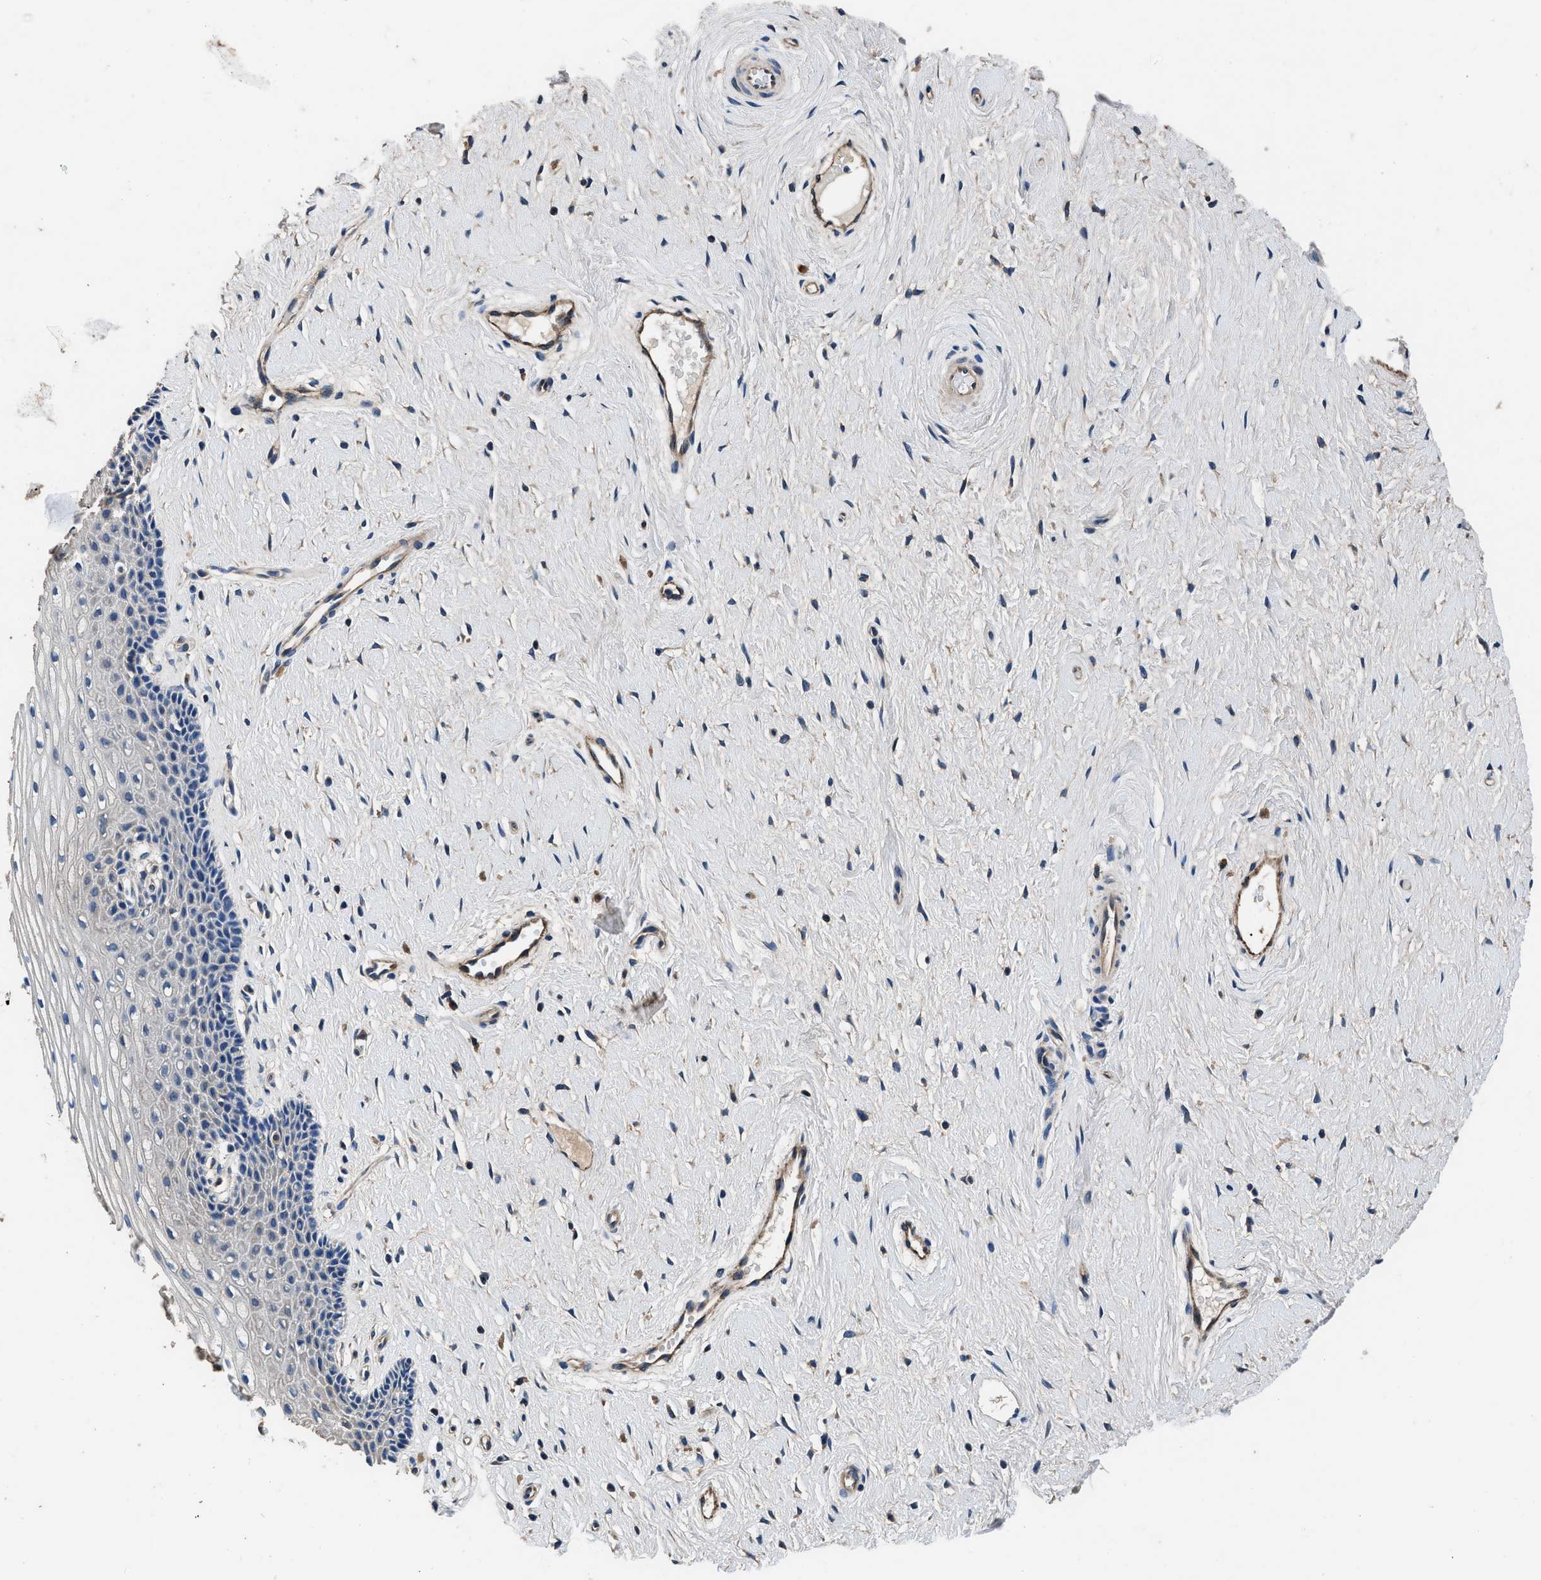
{"staining": {"intensity": "weak", "quantity": "<25%", "location": "cytoplasmic/membranous"}, "tissue": "cervix", "cell_type": "Squamous epithelial cells", "image_type": "normal", "snomed": [{"axis": "morphology", "description": "Normal tissue, NOS"}, {"axis": "topography", "description": "Cervix"}], "caption": "Immunohistochemistry (IHC) photomicrograph of normal human cervix stained for a protein (brown), which shows no expression in squamous epithelial cells. The staining was performed using DAB (3,3'-diaminobenzidine) to visualize the protein expression in brown, while the nuclei were stained in blue with hematoxylin (Magnification: 20x).", "gene": "DHRS7B", "patient": {"sex": "female", "age": 39}}